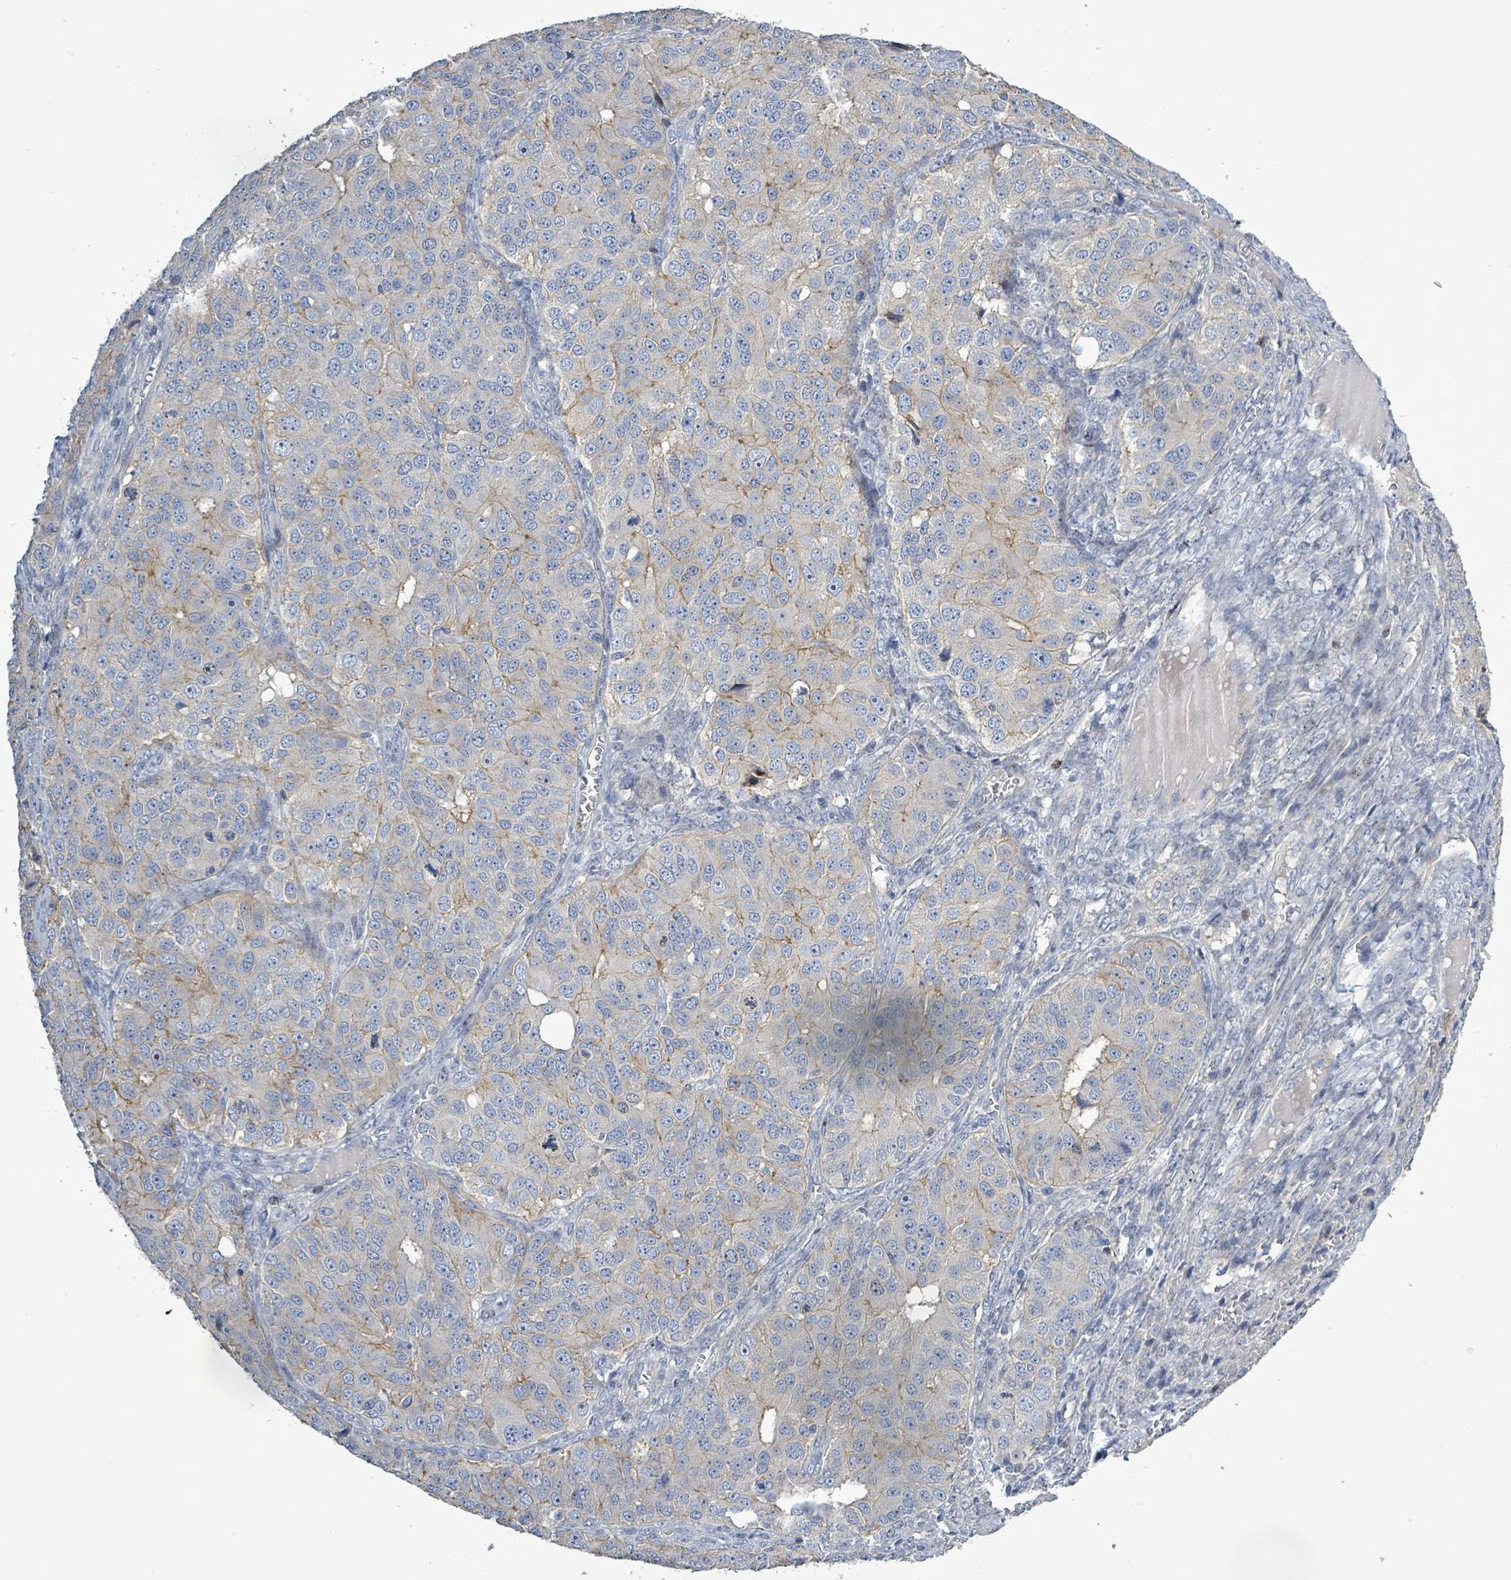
{"staining": {"intensity": "weak", "quantity": "<25%", "location": "cytoplasmic/membranous"}, "tissue": "ovarian cancer", "cell_type": "Tumor cells", "image_type": "cancer", "snomed": [{"axis": "morphology", "description": "Carcinoma, endometroid"}, {"axis": "topography", "description": "Ovary"}], "caption": "Tumor cells are negative for brown protein staining in ovarian cancer (endometroid carcinoma).", "gene": "KRAS", "patient": {"sex": "female", "age": 51}}